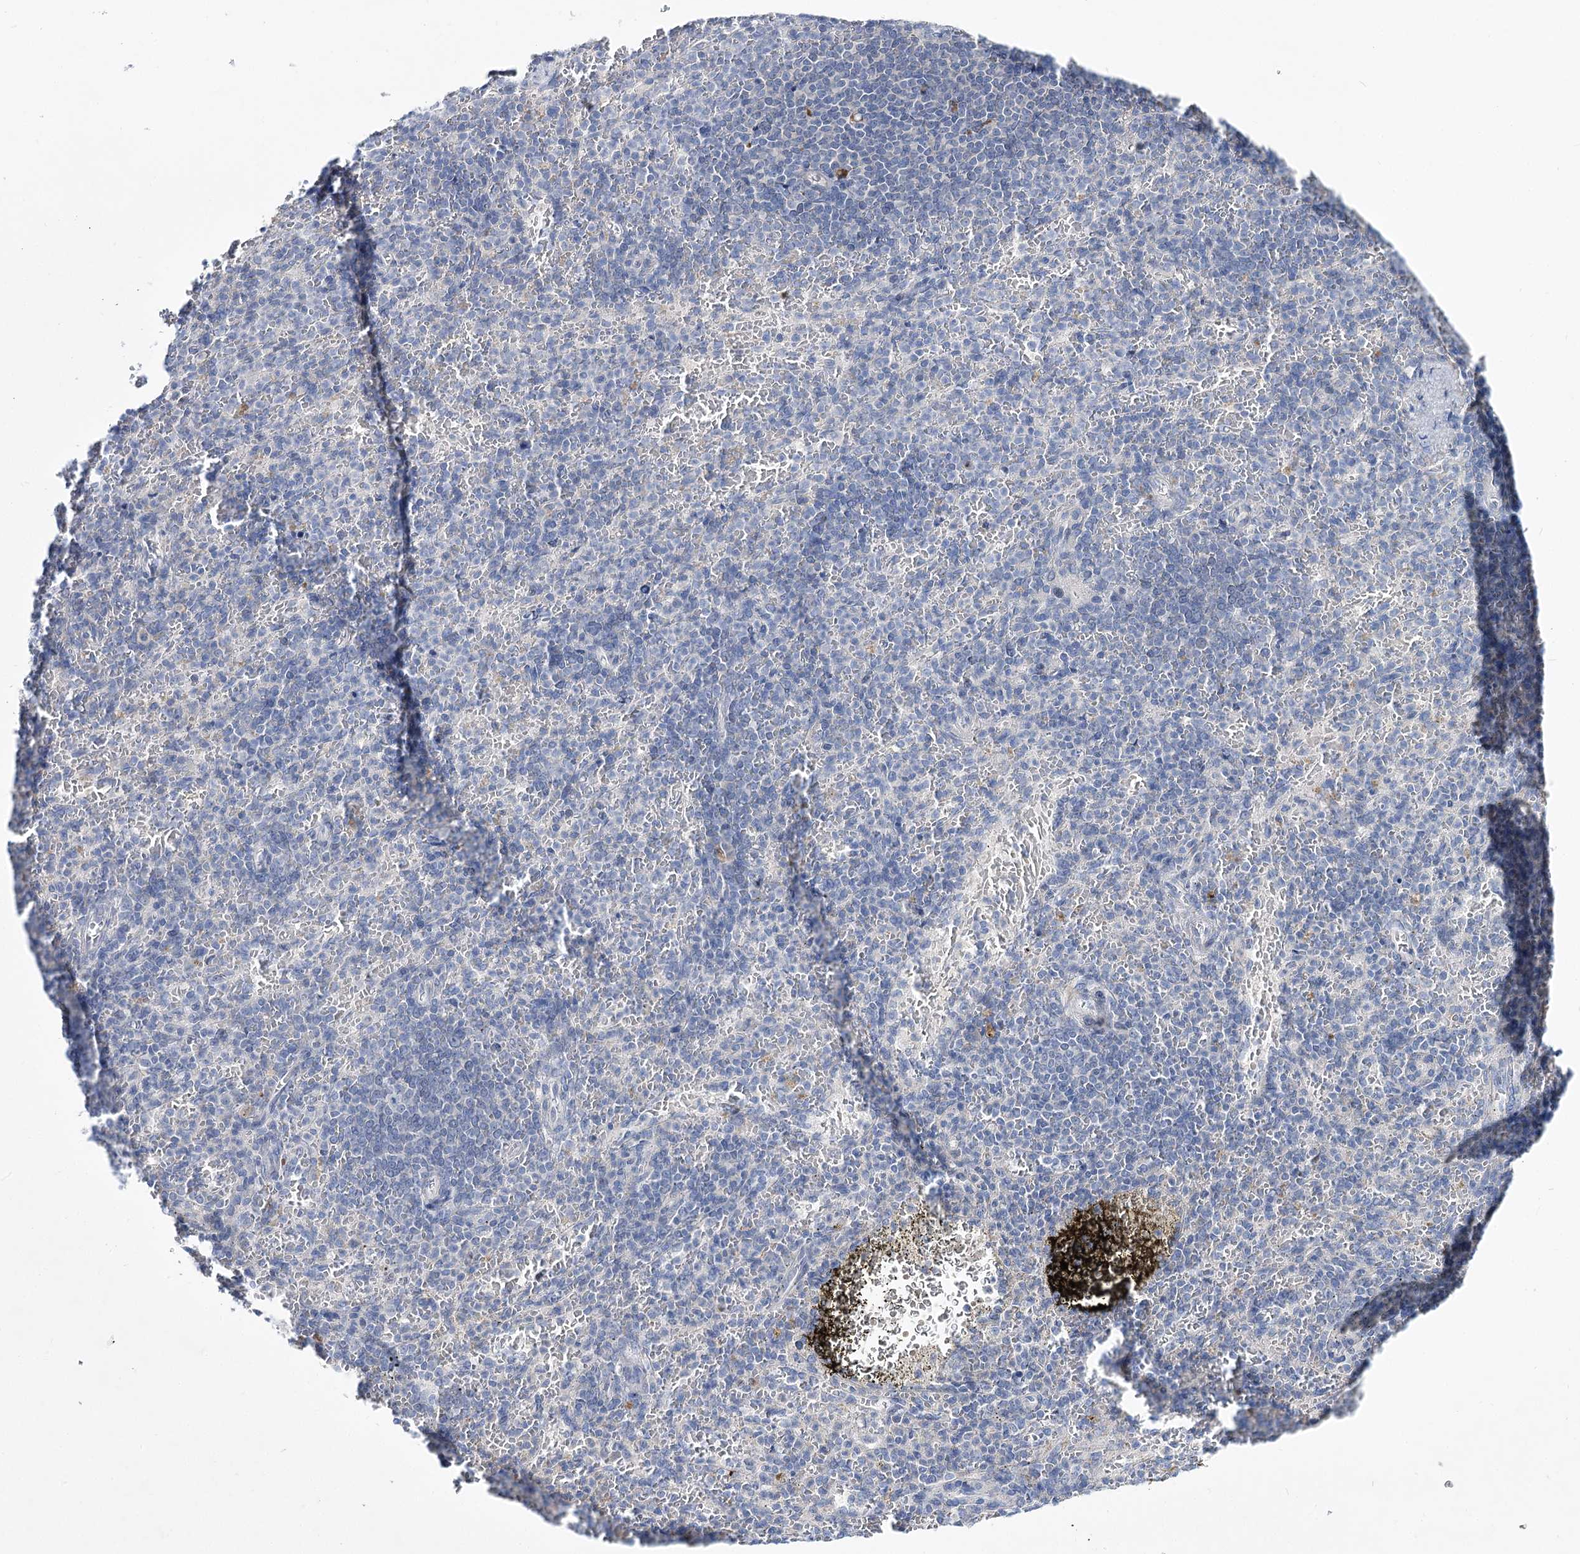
{"staining": {"intensity": "negative", "quantity": "none", "location": "none"}, "tissue": "spleen", "cell_type": "Cells in red pulp", "image_type": "normal", "snomed": [{"axis": "morphology", "description": "Normal tissue, NOS"}, {"axis": "topography", "description": "Spleen"}], "caption": "An image of human spleen is negative for staining in cells in red pulp.", "gene": "LRRC14B", "patient": {"sex": "female", "age": 74}}